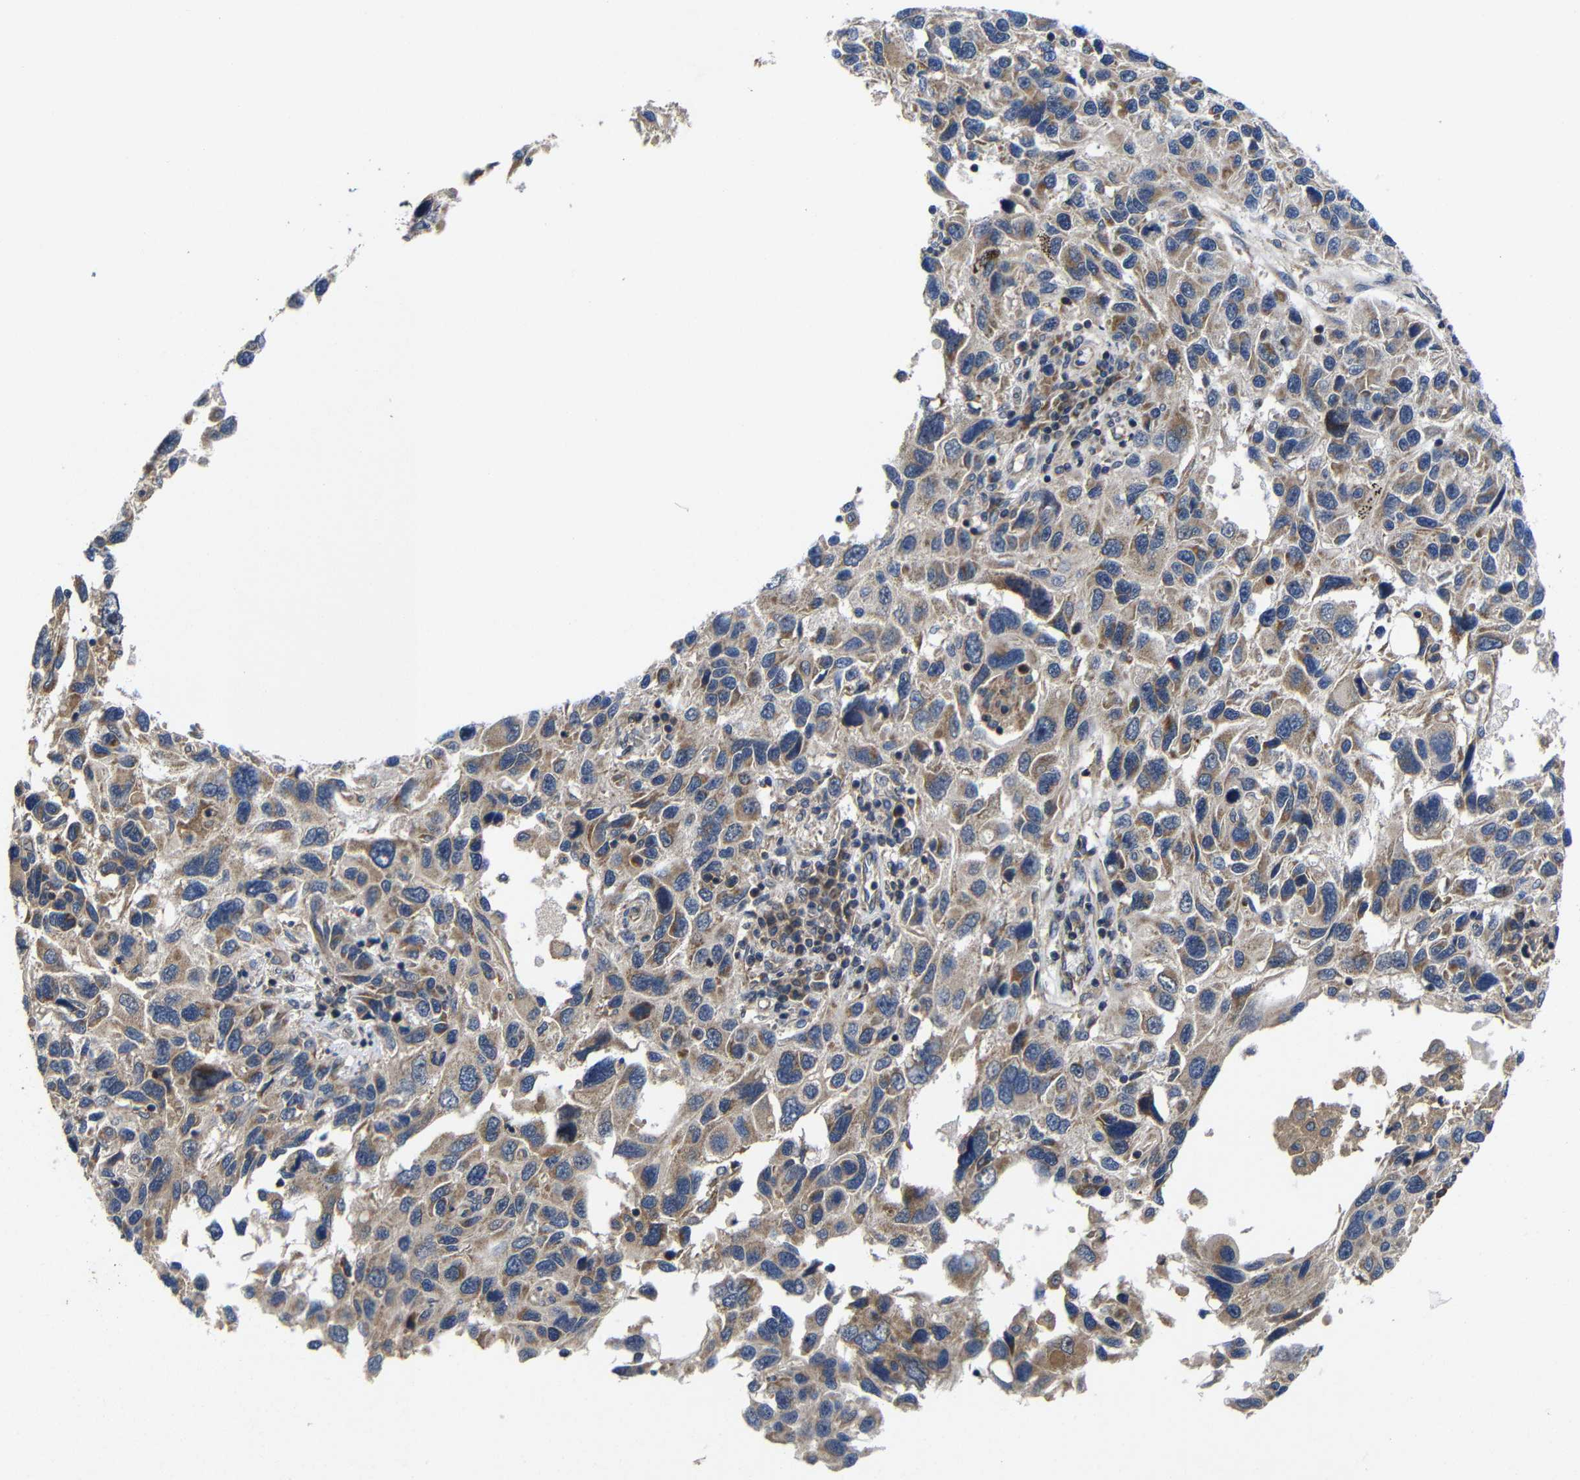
{"staining": {"intensity": "moderate", "quantity": ">75%", "location": "cytoplasmic/membranous"}, "tissue": "melanoma", "cell_type": "Tumor cells", "image_type": "cancer", "snomed": [{"axis": "morphology", "description": "Malignant melanoma, NOS"}, {"axis": "topography", "description": "Skin"}], "caption": "Tumor cells display medium levels of moderate cytoplasmic/membranous staining in approximately >75% of cells in human malignant melanoma. (DAB (3,3'-diaminobenzidine) = brown stain, brightfield microscopy at high magnification).", "gene": "LPAR5", "patient": {"sex": "male", "age": 53}}